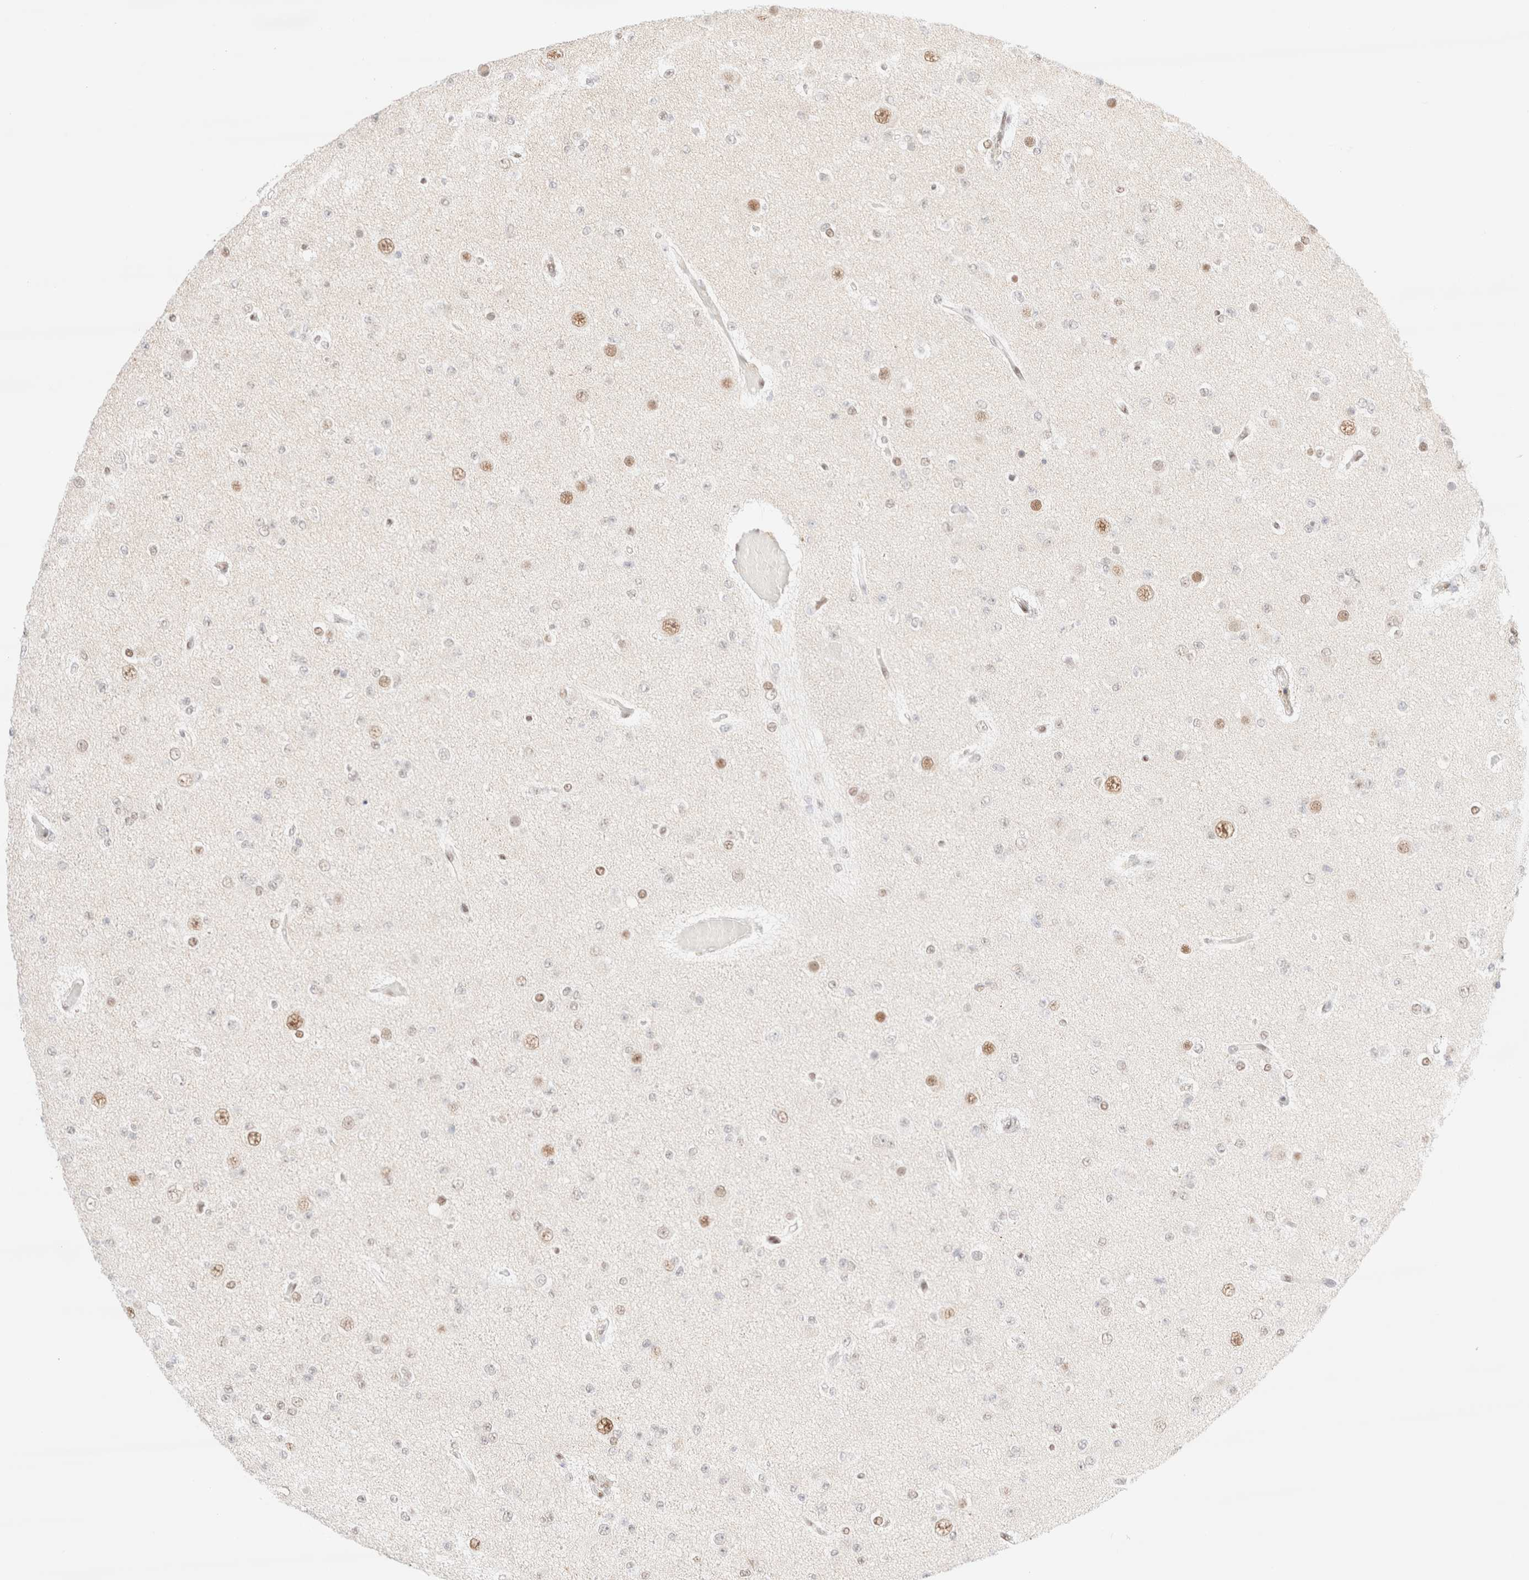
{"staining": {"intensity": "weak", "quantity": "<25%", "location": "nuclear"}, "tissue": "glioma", "cell_type": "Tumor cells", "image_type": "cancer", "snomed": [{"axis": "morphology", "description": "Glioma, malignant, Low grade"}, {"axis": "topography", "description": "Brain"}], "caption": "IHC of human glioma shows no positivity in tumor cells.", "gene": "CIC", "patient": {"sex": "female", "age": 22}}